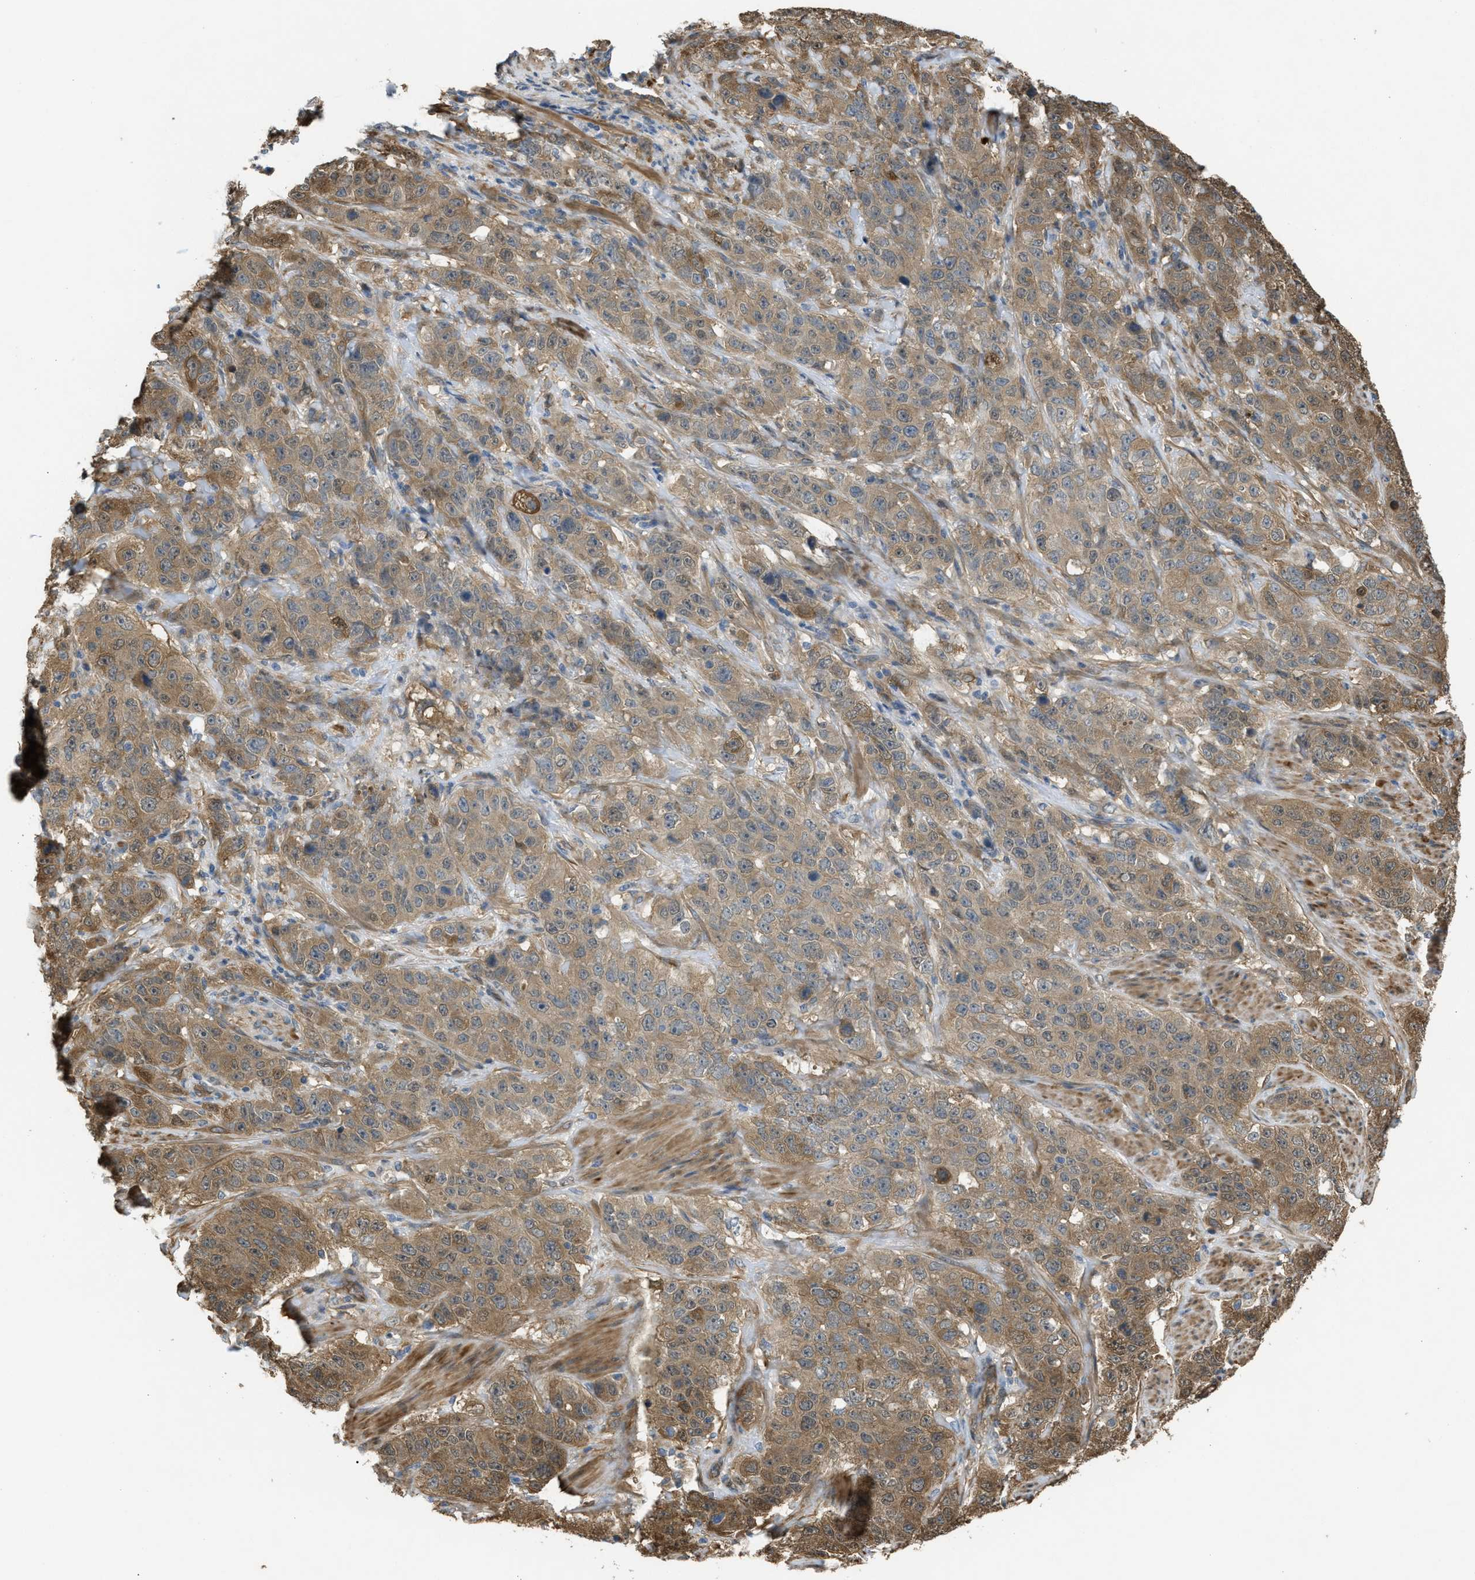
{"staining": {"intensity": "weak", "quantity": ">75%", "location": "cytoplasmic/membranous"}, "tissue": "stomach cancer", "cell_type": "Tumor cells", "image_type": "cancer", "snomed": [{"axis": "morphology", "description": "Adenocarcinoma, NOS"}, {"axis": "topography", "description": "Stomach"}], "caption": "Approximately >75% of tumor cells in stomach cancer (adenocarcinoma) demonstrate weak cytoplasmic/membranous protein expression as visualized by brown immunohistochemical staining.", "gene": "BAG3", "patient": {"sex": "male", "age": 48}}